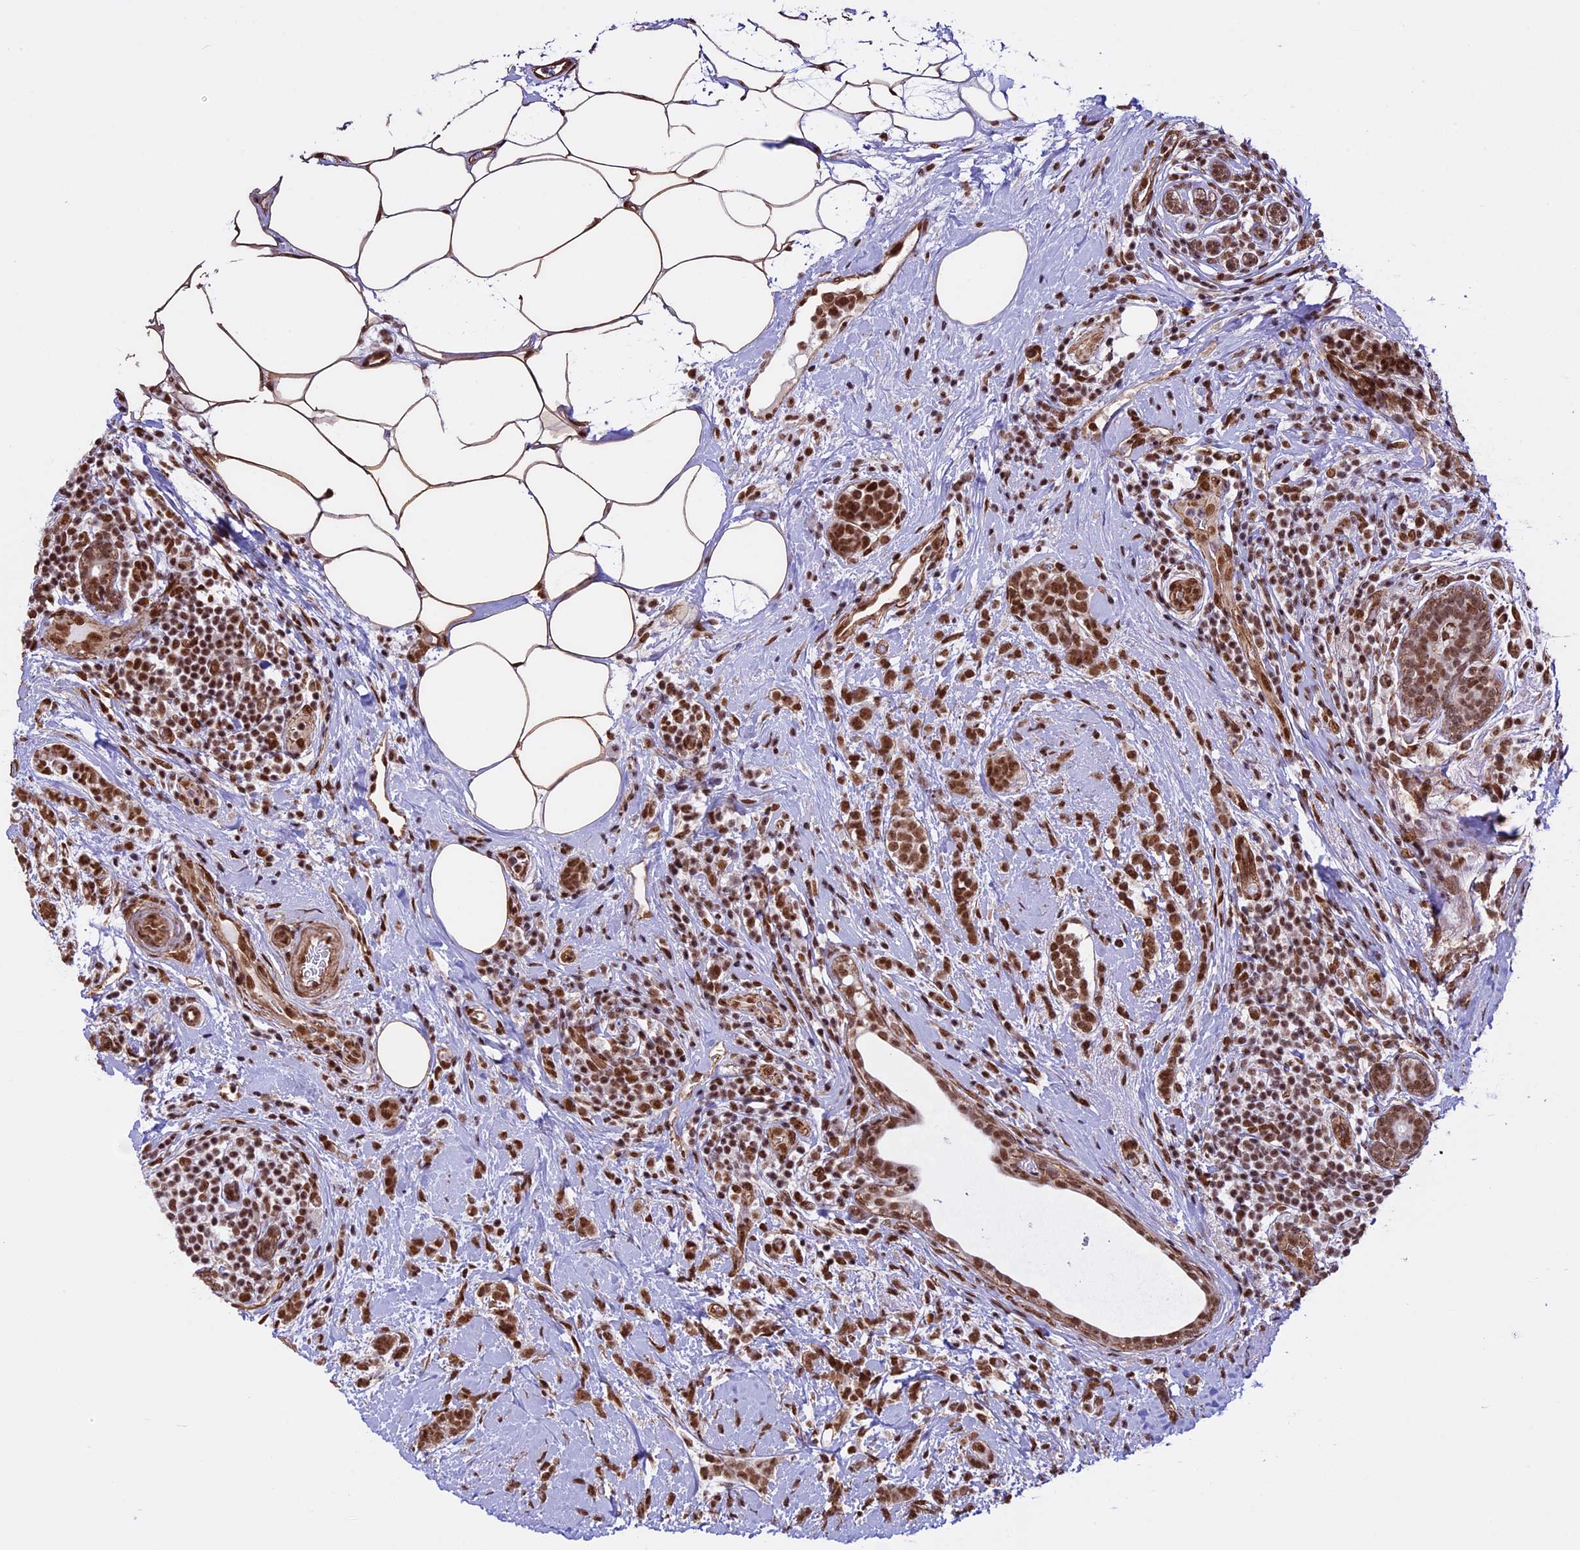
{"staining": {"intensity": "moderate", "quantity": ">75%", "location": "nuclear"}, "tissue": "breast cancer", "cell_type": "Tumor cells", "image_type": "cancer", "snomed": [{"axis": "morphology", "description": "Lobular carcinoma"}, {"axis": "topography", "description": "Breast"}], "caption": "Breast cancer (lobular carcinoma) stained with immunohistochemistry (IHC) shows moderate nuclear staining in about >75% of tumor cells.", "gene": "MPHOSPH8", "patient": {"sex": "female", "age": 58}}